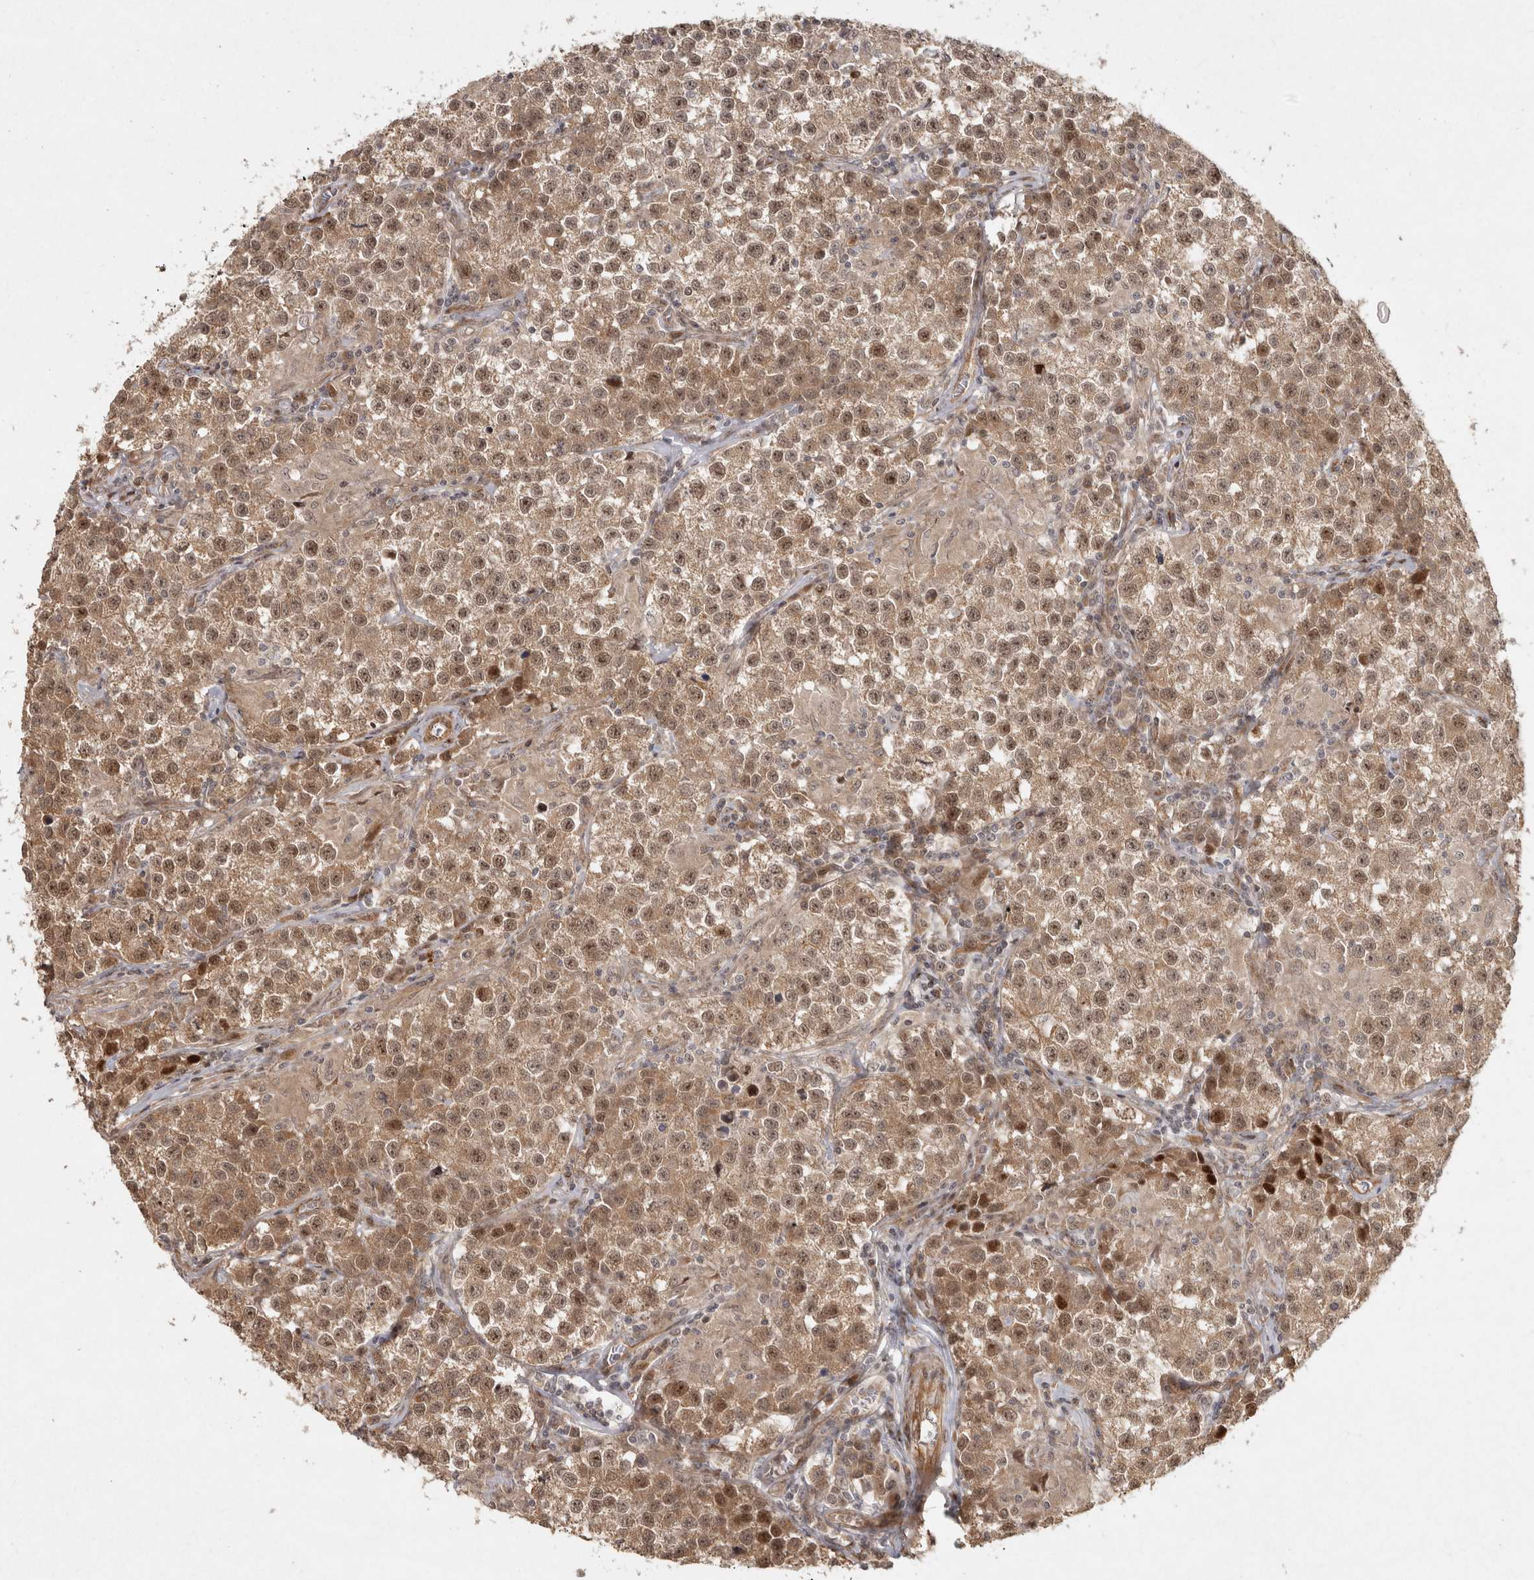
{"staining": {"intensity": "moderate", "quantity": ">75%", "location": "cytoplasmic/membranous,nuclear"}, "tissue": "testis cancer", "cell_type": "Tumor cells", "image_type": "cancer", "snomed": [{"axis": "morphology", "description": "Seminoma, NOS"}, {"axis": "morphology", "description": "Carcinoma, Embryonal, NOS"}, {"axis": "topography", "description": "Testis"}], "caption": "DAB immunohistochemical staining of seminoma (testis) displays moderate cytoplasmic/membranous and nuclear protein staining in about >75% of tumor cells.", "gene": "CAMSAP2", "patient": {"sex": "male", "age": 43}}